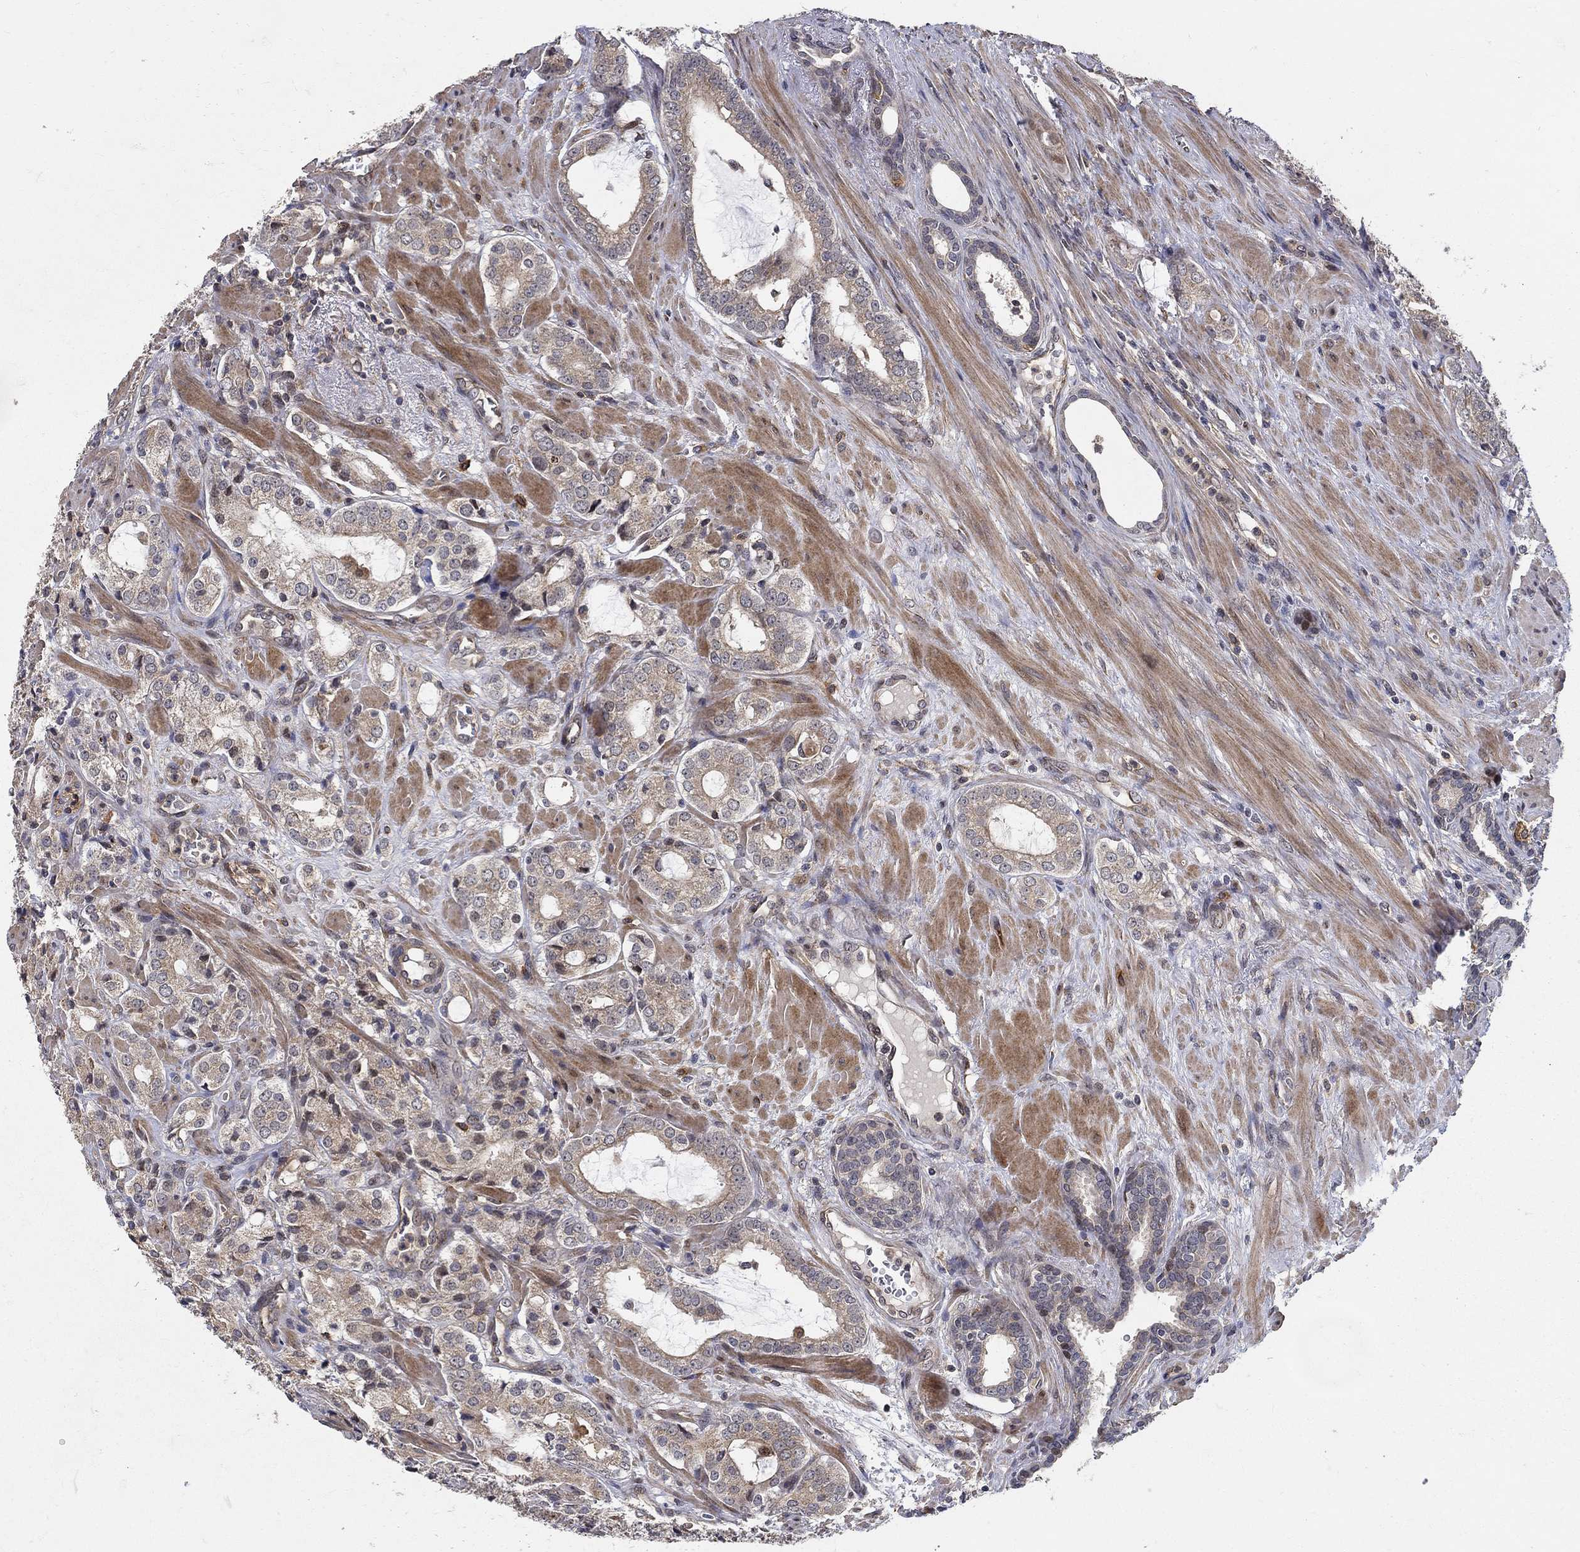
{"staining": {"intensity": "weak", "quantity": "25%-75%", "location": "cytoplasmic/membranous"}, "tissue": "prostate cancer", "cell_type": "Tumor cells", "image_type": "cancer", "snomed": [{"axis": "morphology", "description": "Adenocarcinoma, NOS"}, {"axis": "topography", "description": "Prostate"}], "caption": "DAB (3,3'-diaminobenzidine) immunohistochemical staining of prostate adenocarcinoma shows weak cytoplasmic/membranous protein expression in approximately 25%-75% of tumor cells.", "gene": "ZNF594", "patient": {"sex": "male", "age": 66}}